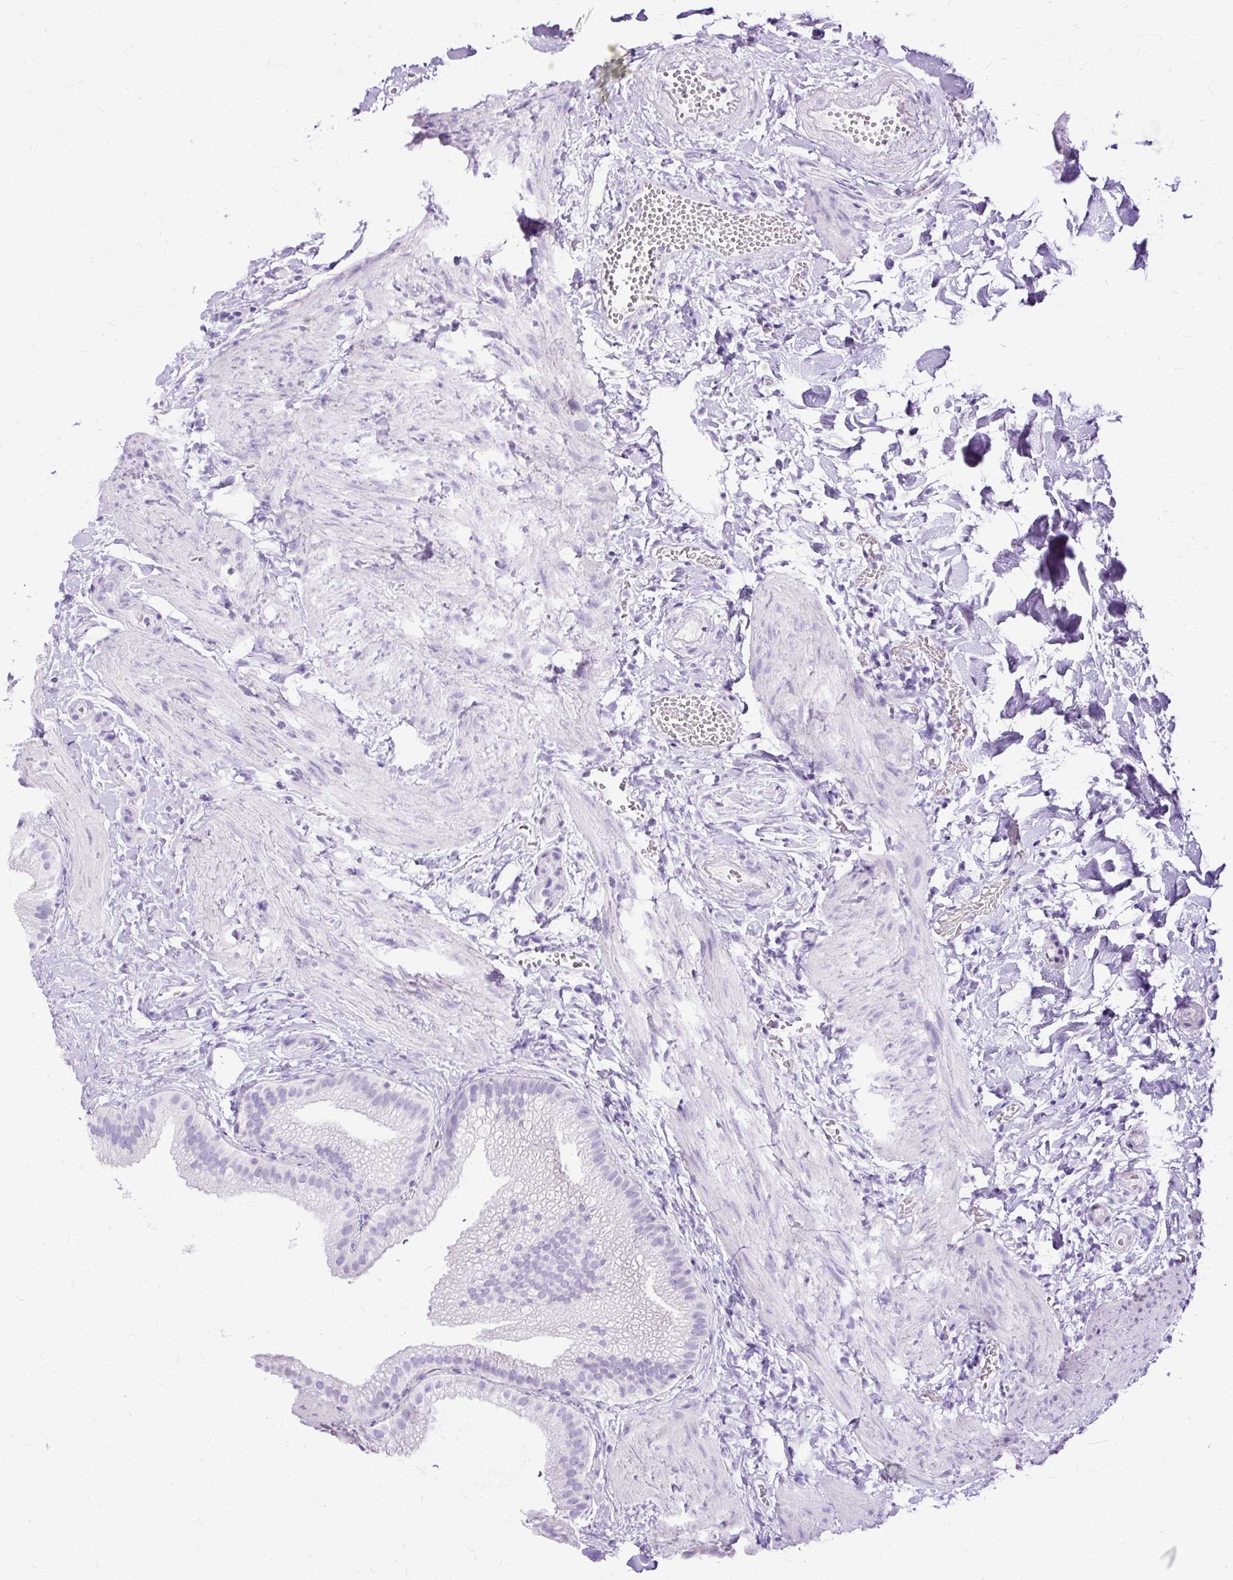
{"staining": {"intensity": "negative", "quantity": "none", "location": "none"}, "tissue": "gallbladder", "cell_type": "Glandular cells", "image_type": "normal", "snomed": [{"axis": "morphology", "description": "Normal tissue, NOS"}, {"axis": "topography", "description": "Gallbladder"}], "caption": "Protein analysis of benign gallbladder exhibits no significant expression in glandular cells. Brightfield microscopy of IHC stained with DAB (3,3'-diaminobenzidine) (brown) and hematoxylin (blue), captured at high magnification.", "gene": "HEY1", "patient": {"sex": "female", "age": 63}}